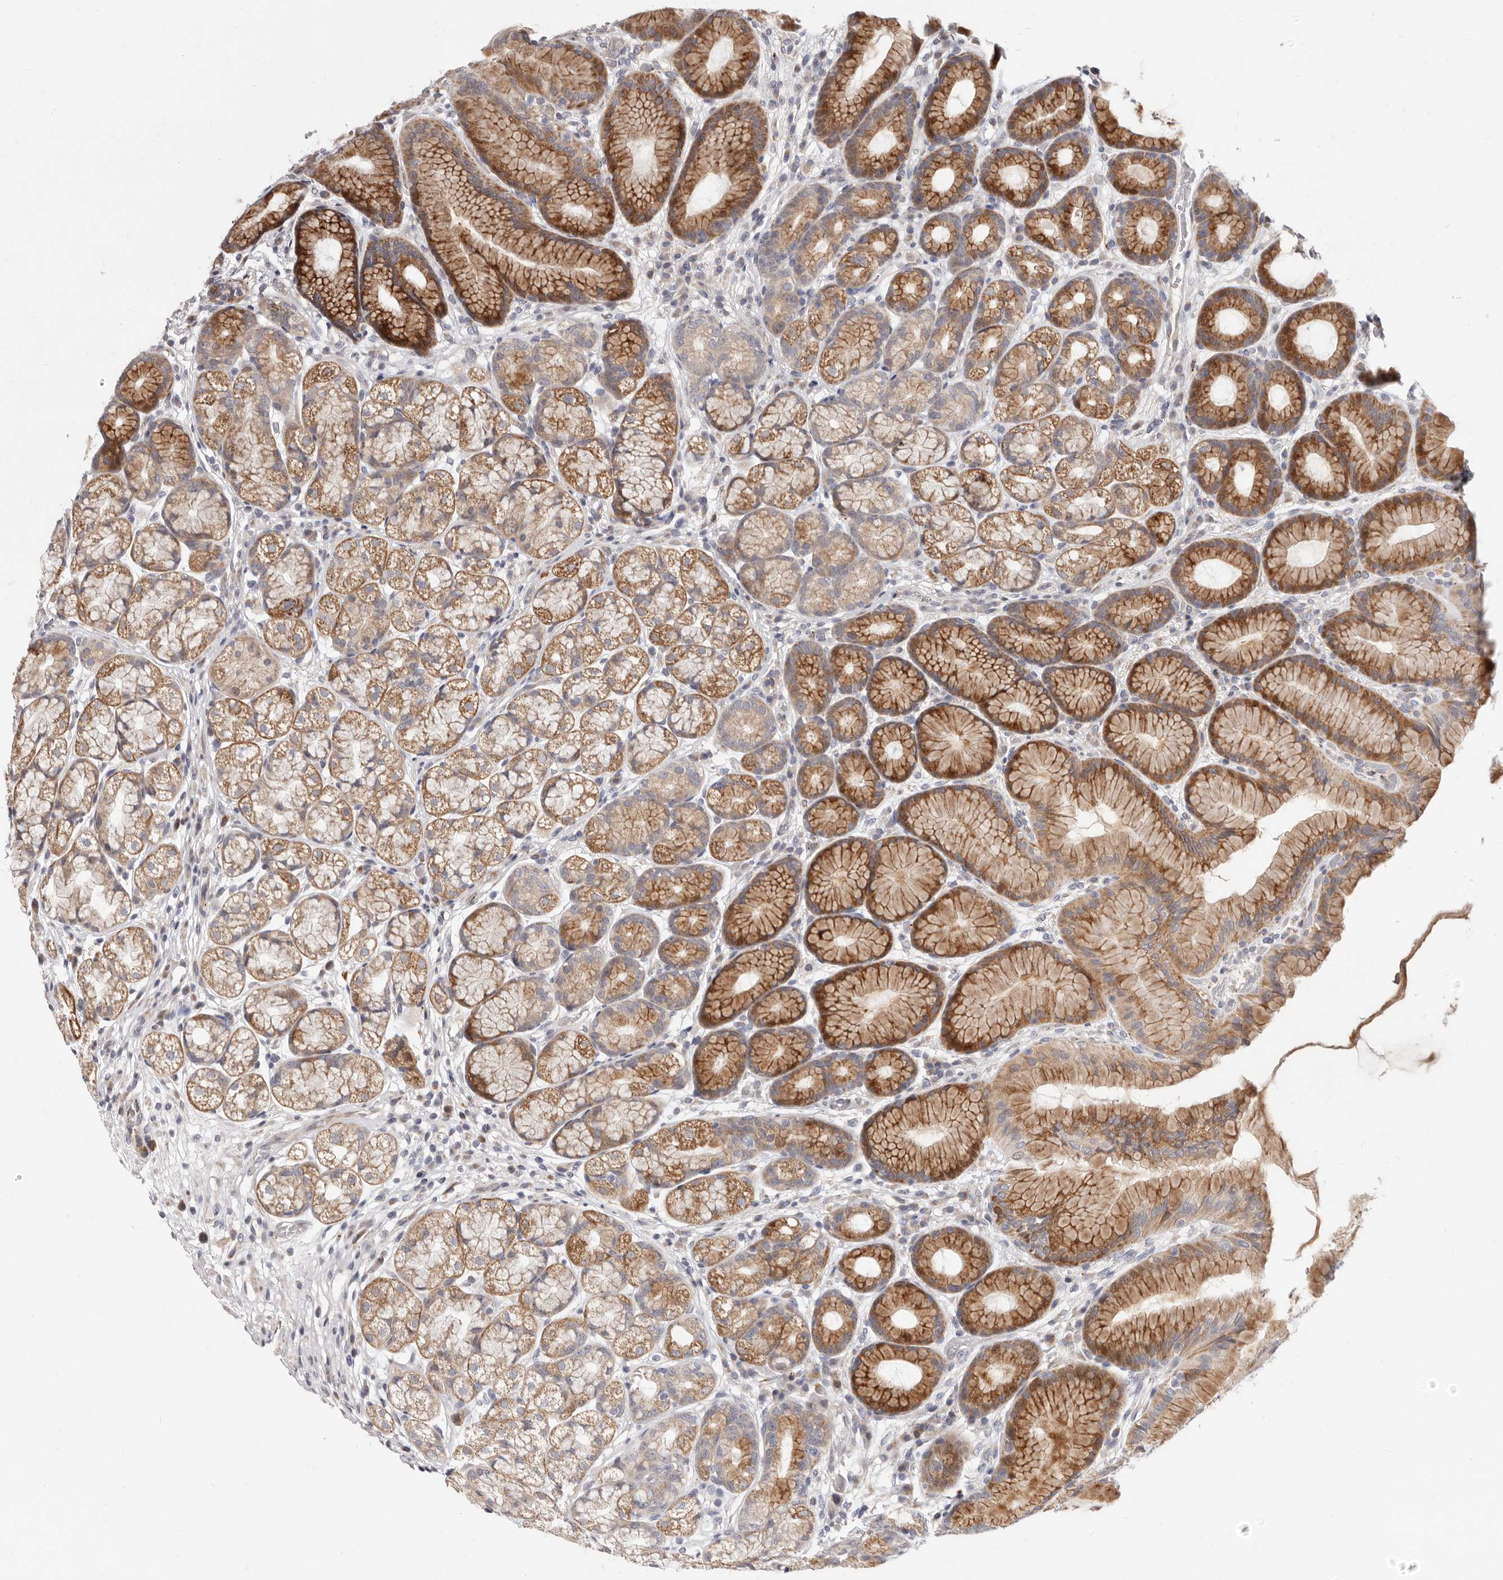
{"staining": {"intensity": "strong", "quantity": "25%-75%", "location": "cytoplasmic/membranous"}, "tissue": "stomach", "cell_type": "Glandular cells", "image_type": "normal", "snomed": [{"axis": "morphology", "description": "Normal tissue, NOS"}, {"axis": "topography", "description": "Stomach"}], "caption": "High-power microscopy captured an immunohistochemistry histopathology image of unremarkable stomach, revealing strong cytoplasmic/membranous expression in about 25%-75% of glandular cells.", "gene": "TOR3A", "patient": {"sex": "male", "age": 57}}